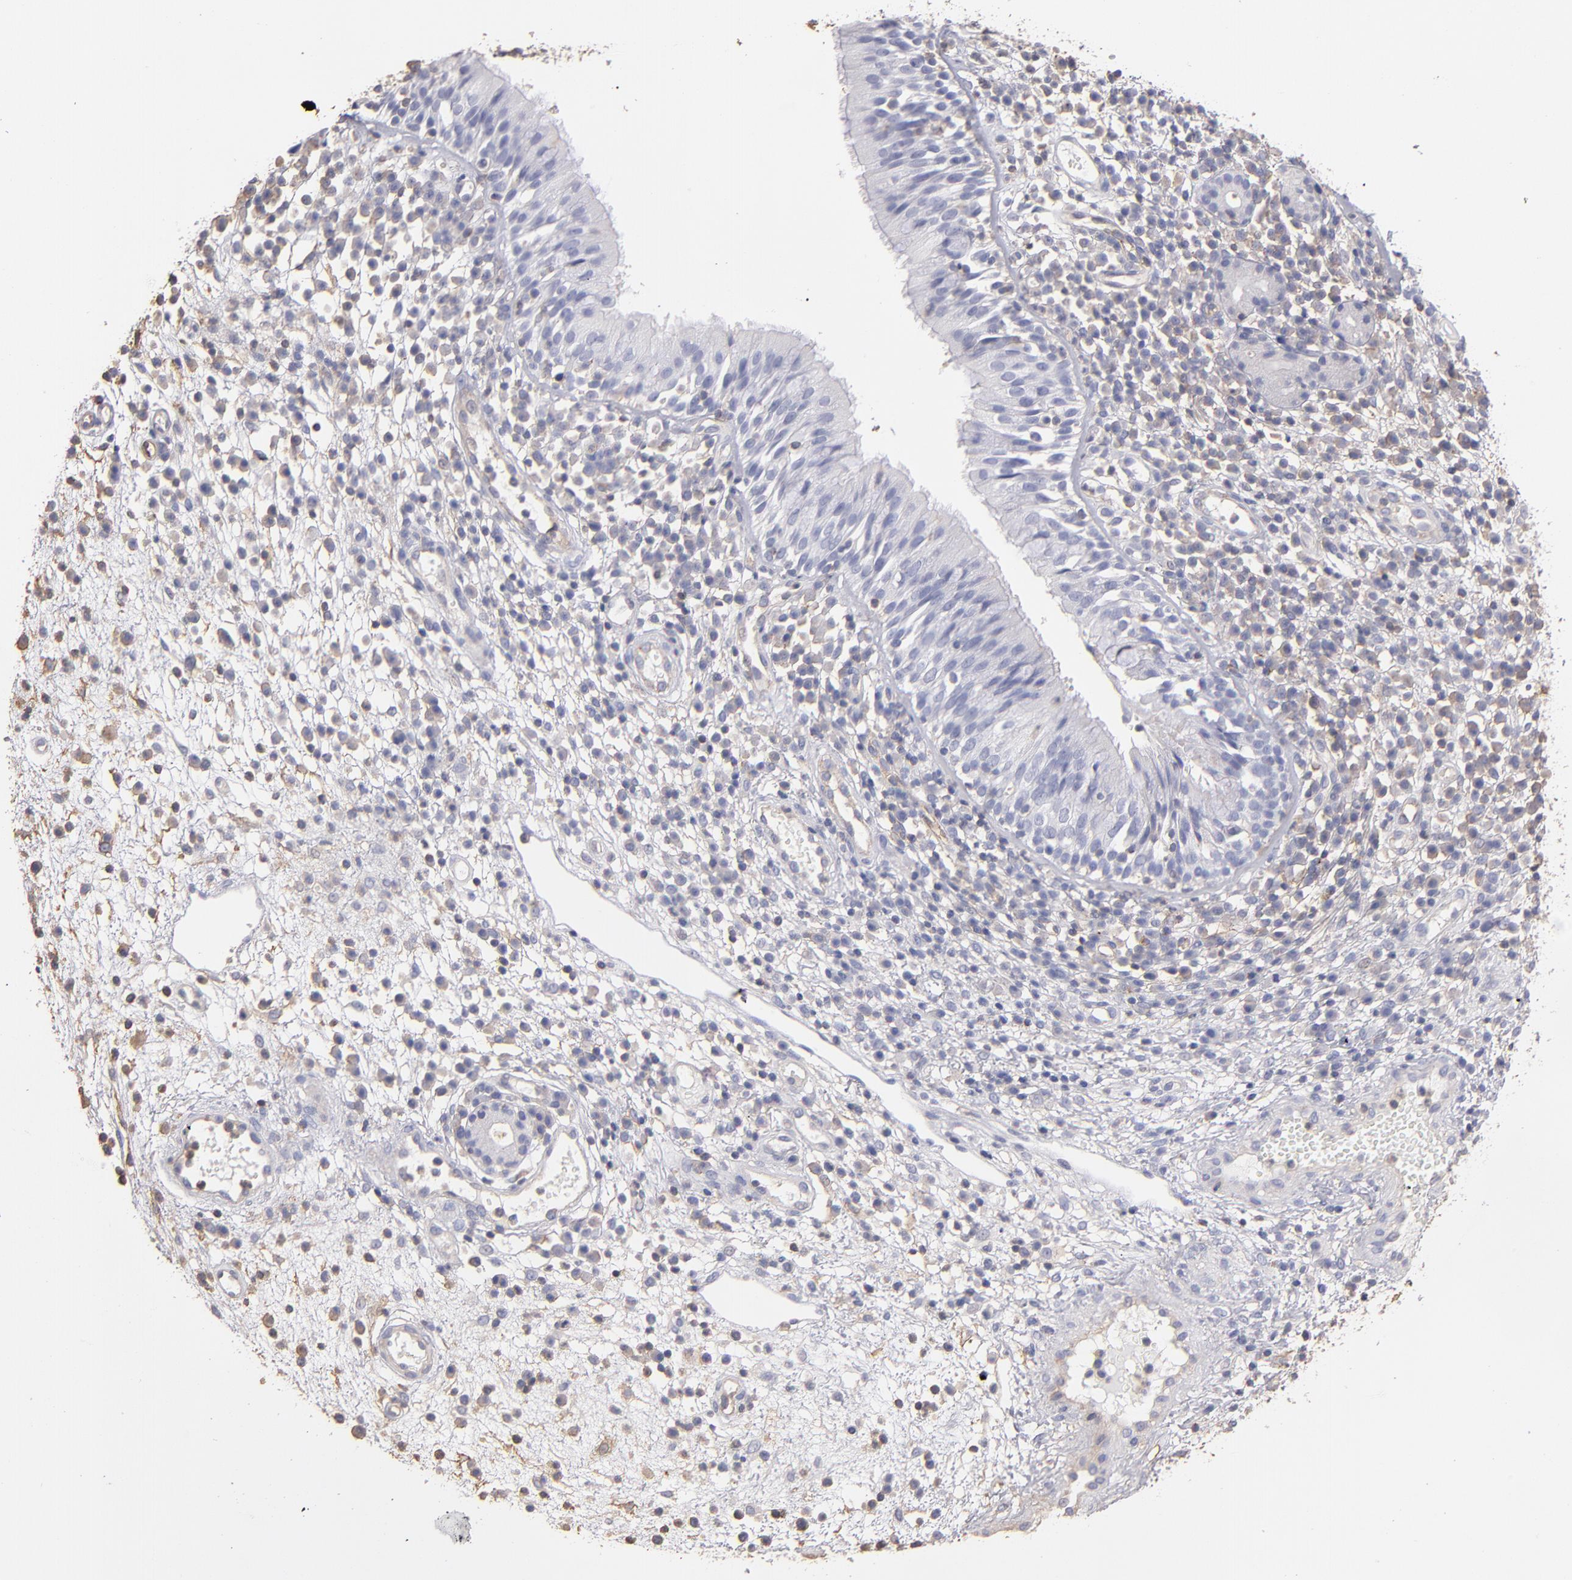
{"staining": {"intensity": "negative", "quantity": "none", "location": "none"}, "tissue": "nasopharynx", "cell_type": "Respiratory epithelial cells", "image_type": "normal", "snomed": [{"axis": "morphology", "description": "Normal tissue, NOS"}, {"axis": "morphology", "description": "Inflammation, NOS"}, {"axis": "morphology", "description": "Malignant melanoma, Metastatic site"}, {"axis": "topography", "description": "Nasopharynx"}], "caption": "Immunohistochemical staining of normal human nasopharynx shows no significant expression in respiratory epithelial cells. The staining was performed using DAB to visualize the protein expression in brown, while the nuclei were stained in blue with hematoxylin (Magnification: 20x).", "gene": "ABCB1", "patient": {"sex": "female", "age": 55}}